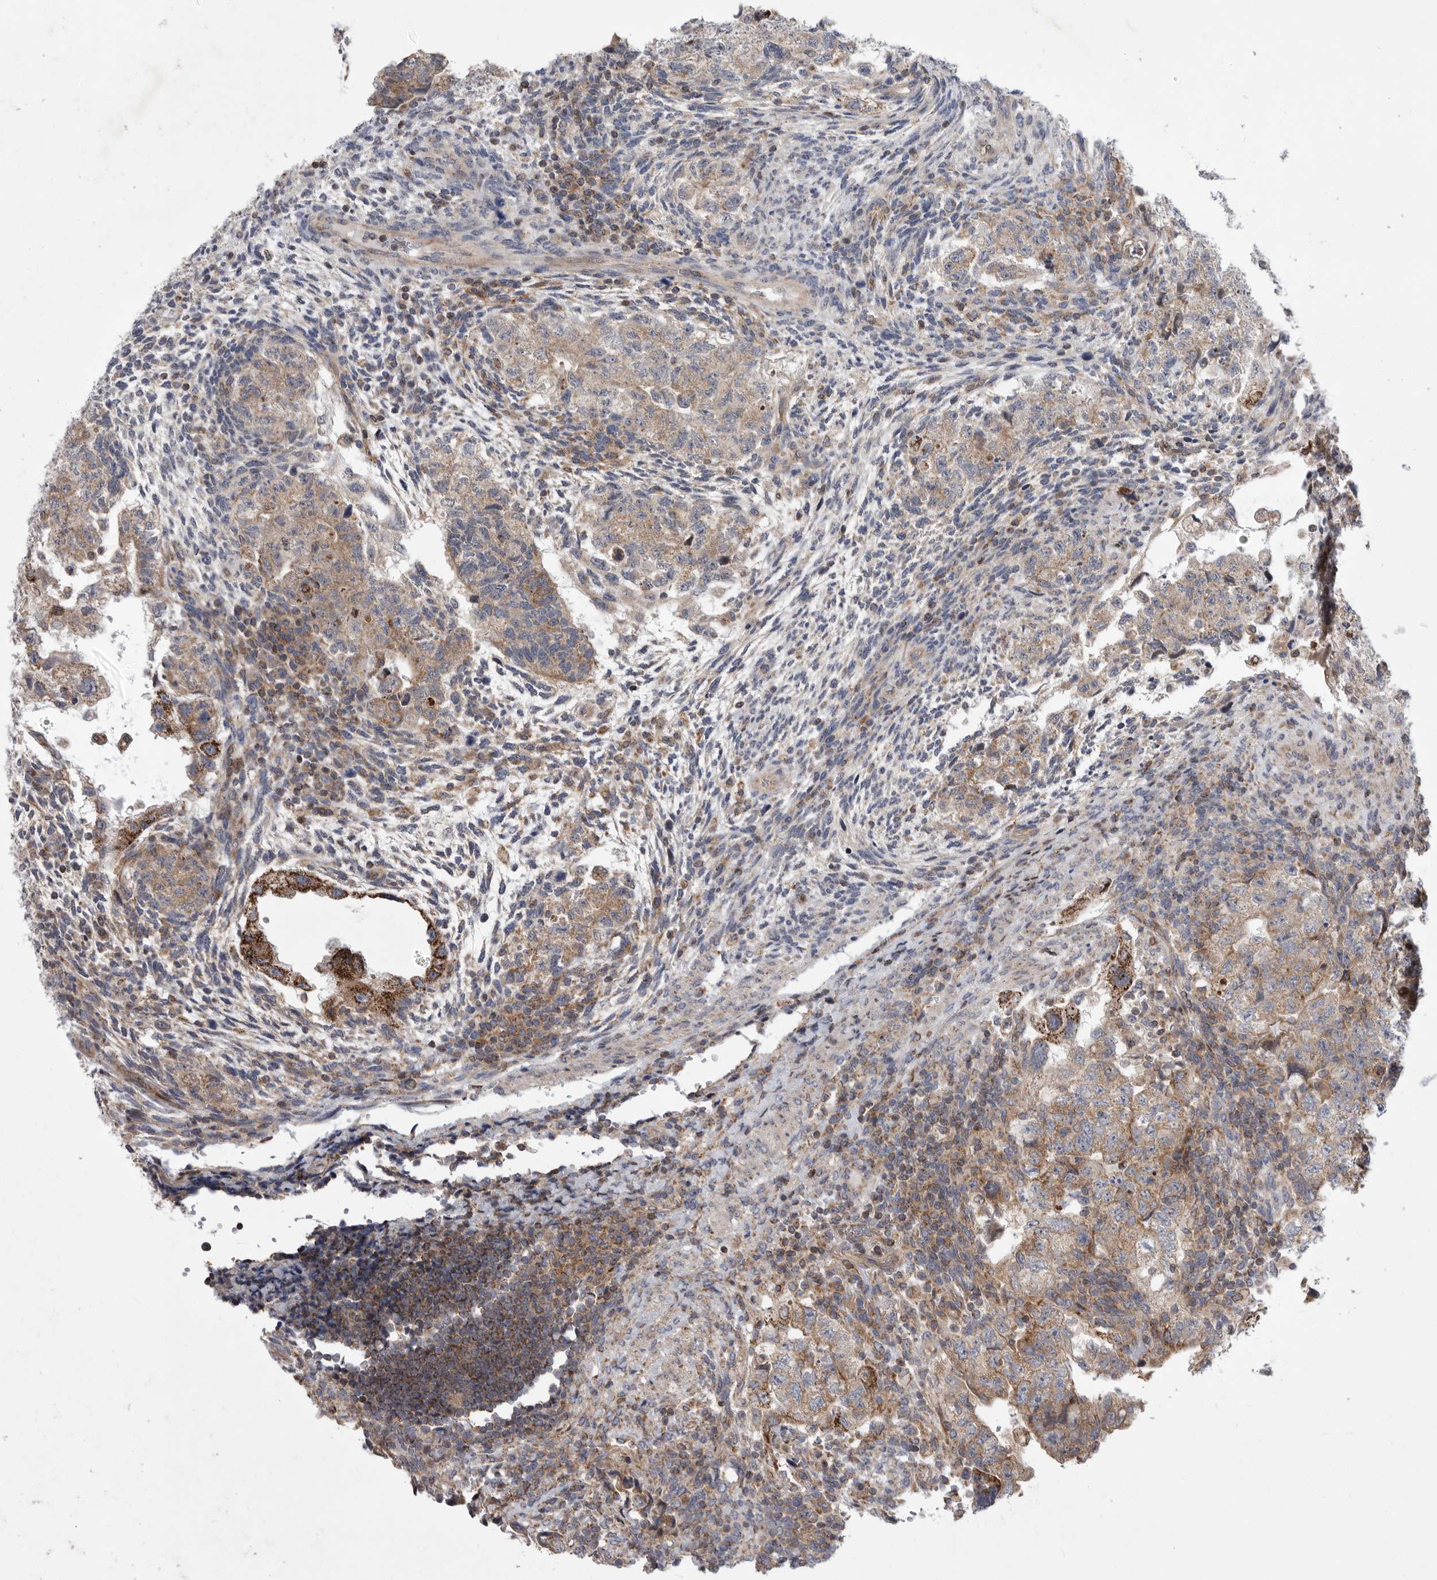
{"staining": {"intensity": "moderate", "quantity": "<25%", "location": "cytoplasmic/membranous"}, "tissue": "testis cancer", "cell_type": "Tumor cells", "image_type": "cancer", "snomed": [{"axis": "morphology", "description": "Normal tissue, NOS"}, {"axis": "morphology", "description": "Carcinoma, Embryonal, NOS"}, {"axis": "topography", "description": "Testis"}], "caption": "DAB immunohistochemical staining of embryonal carcinoma (testis) reveals moderate cytoplasmic/membranous protein staining in about <25% of tumor cells.", "gene": "MPZL1", "patient": {"sex": "male", "age": 36}}